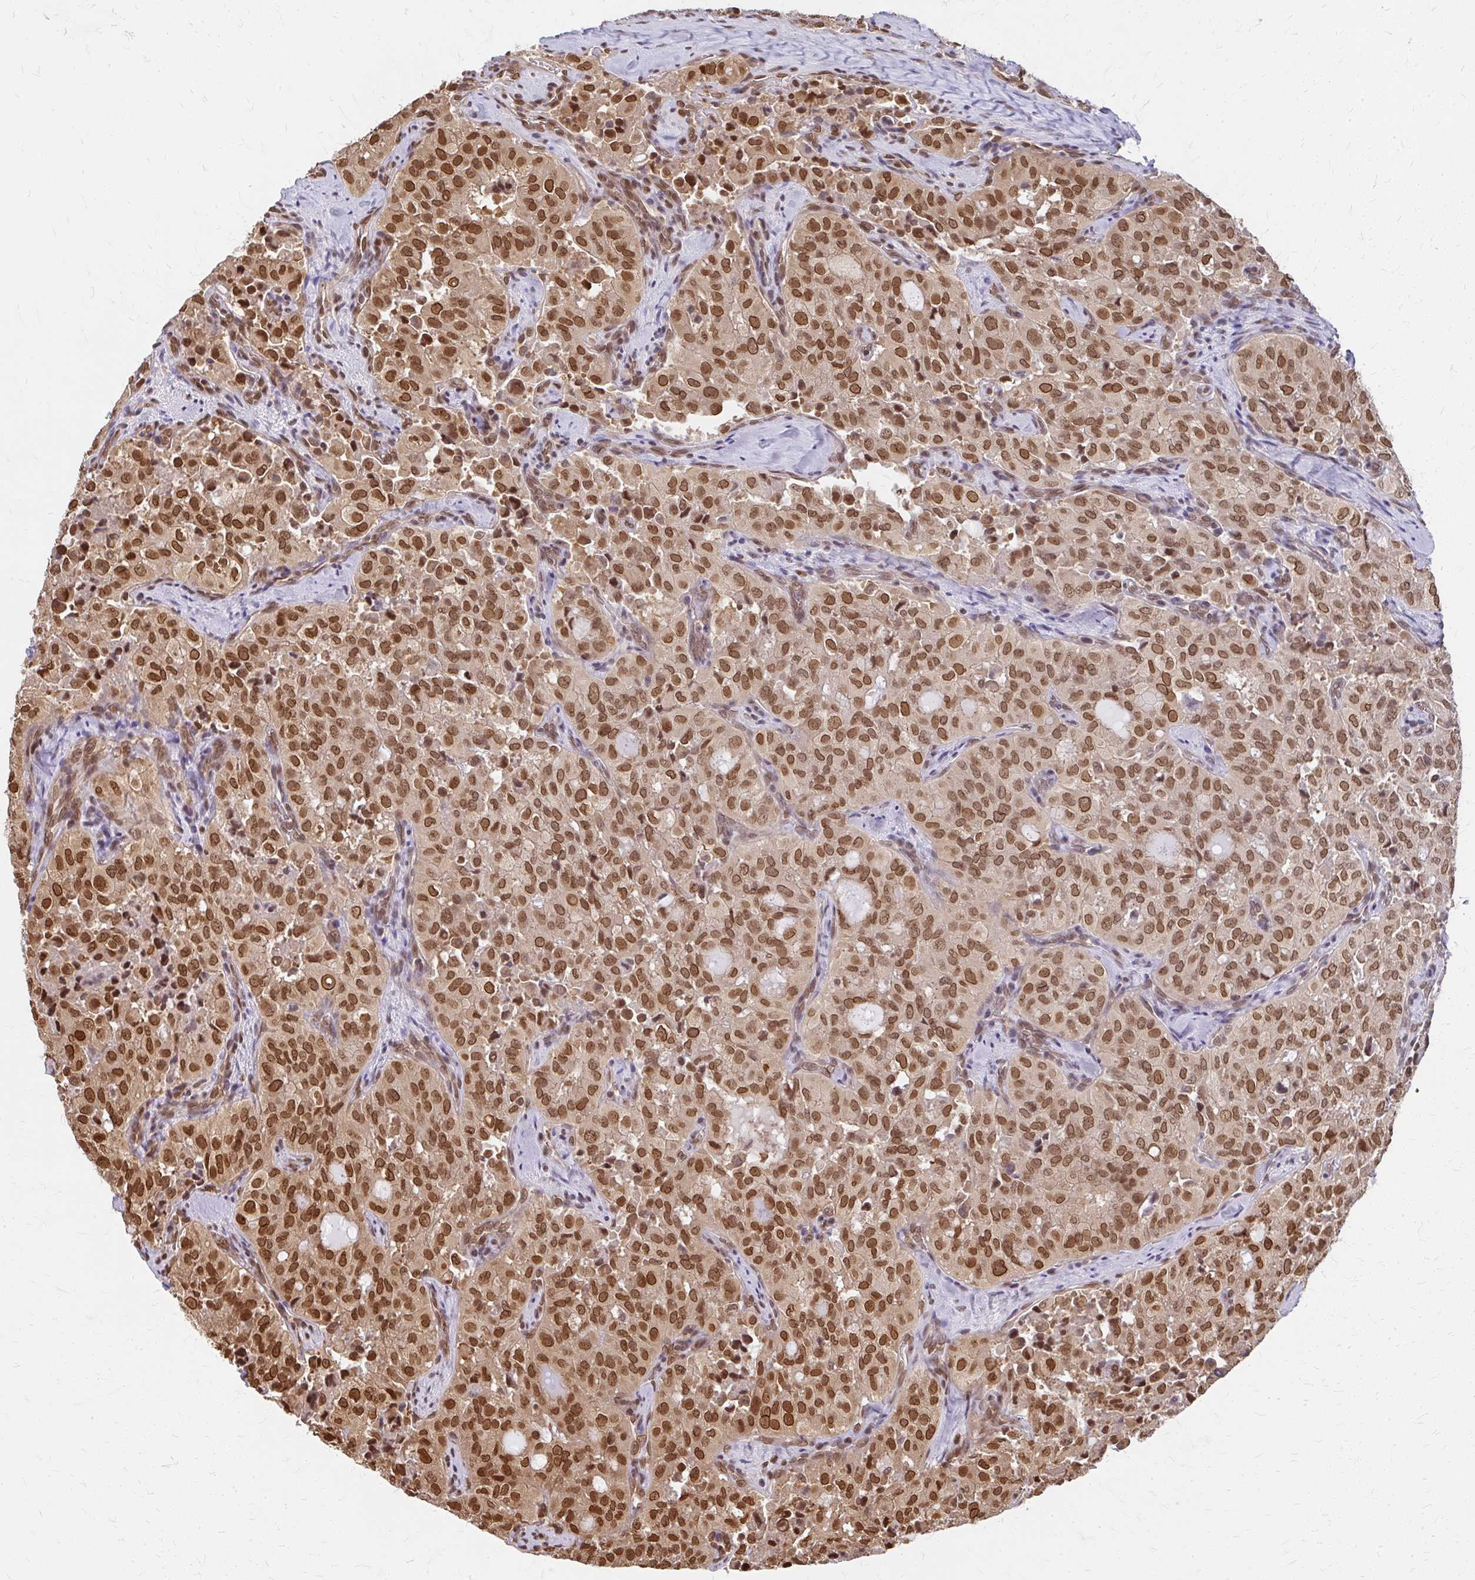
{"staining": {"intensity": "strong", "quantity": ">75%", "location": "cytoplasmic/membranous,nuclear"}, "tissue": "thyroid cancer", "cell_type": "Tumor cells", "image_type": "cancer", "snomed": [{"axis": "morphology", "description": "Follicular adenoma carcinoma, NOS"}, {"axis": "topography", "description": "Thyroid gland"}], "caption": "Tumor cells show high levels of strong cytoplasmic/membranous and nuclear positivity in about >75% of cells in human follicular adenoma carcinoma (thyroid).", "gene": "XPO1", "patient": {"sex": "male", "age": 75}}